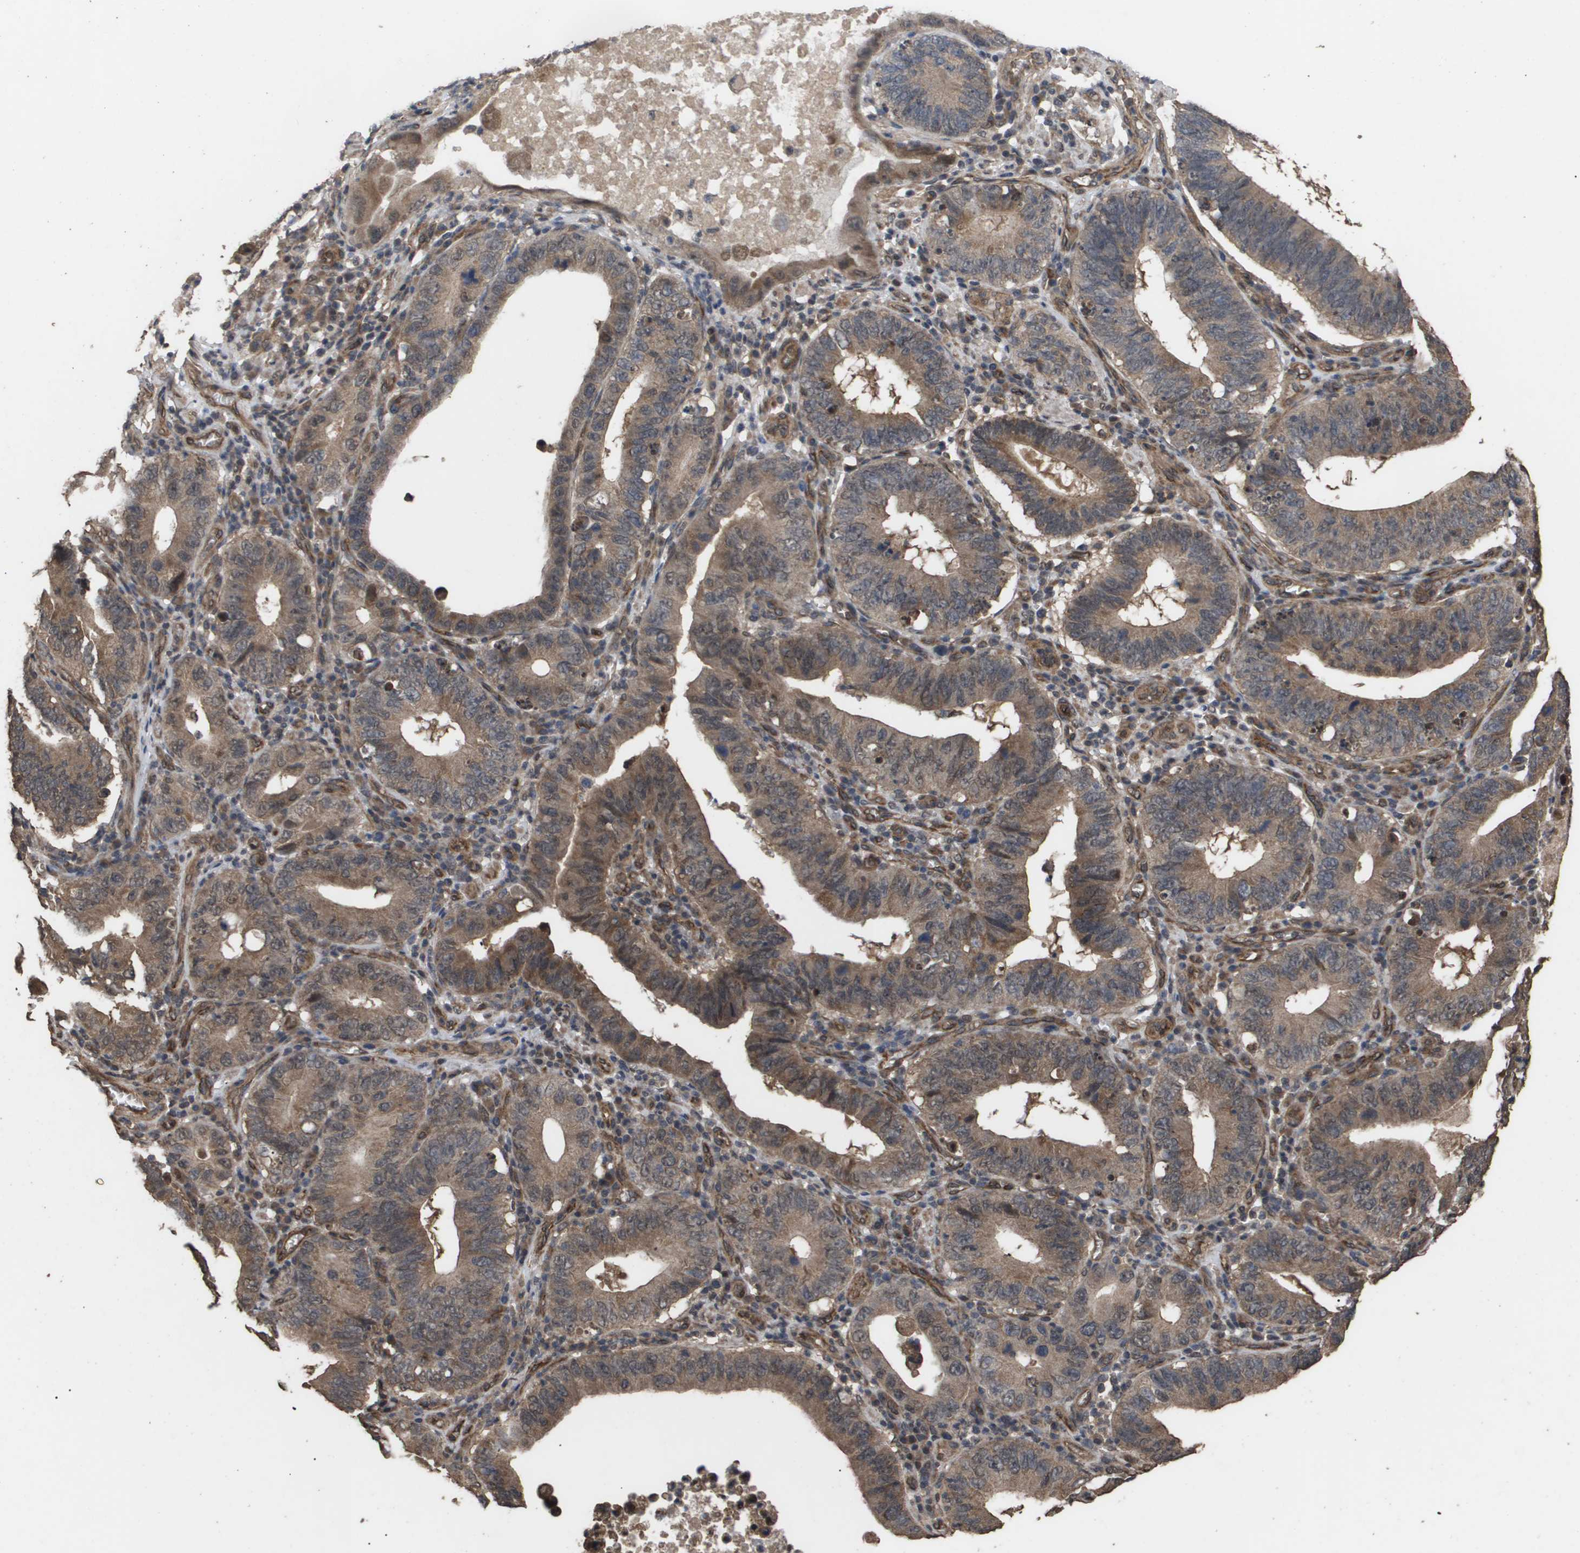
{"staining": {"intensity": "moderate", "quantity": ">75%", "location": "cytoplasmic/membranous"}, "tissue": "stomach cancer", "cell_type": "Tumor cells", "image_type": "cancer", "snomed": [{"axis": "morphology", "description": "Adenocarcinoma, NOS"}, {"axis": "topography", "description": "Stomach"}, {"axis": "topography", "description": "Gastric cardia"}], "caption": "High-power microscopy captured an IHC image of stomach adenocarcinoma, revealing moderate cytoplasmic/membranous positivity in about >75% of tumor cells.", "gene": "CUL5", "patient": {"sex": "male", "age": 59}}